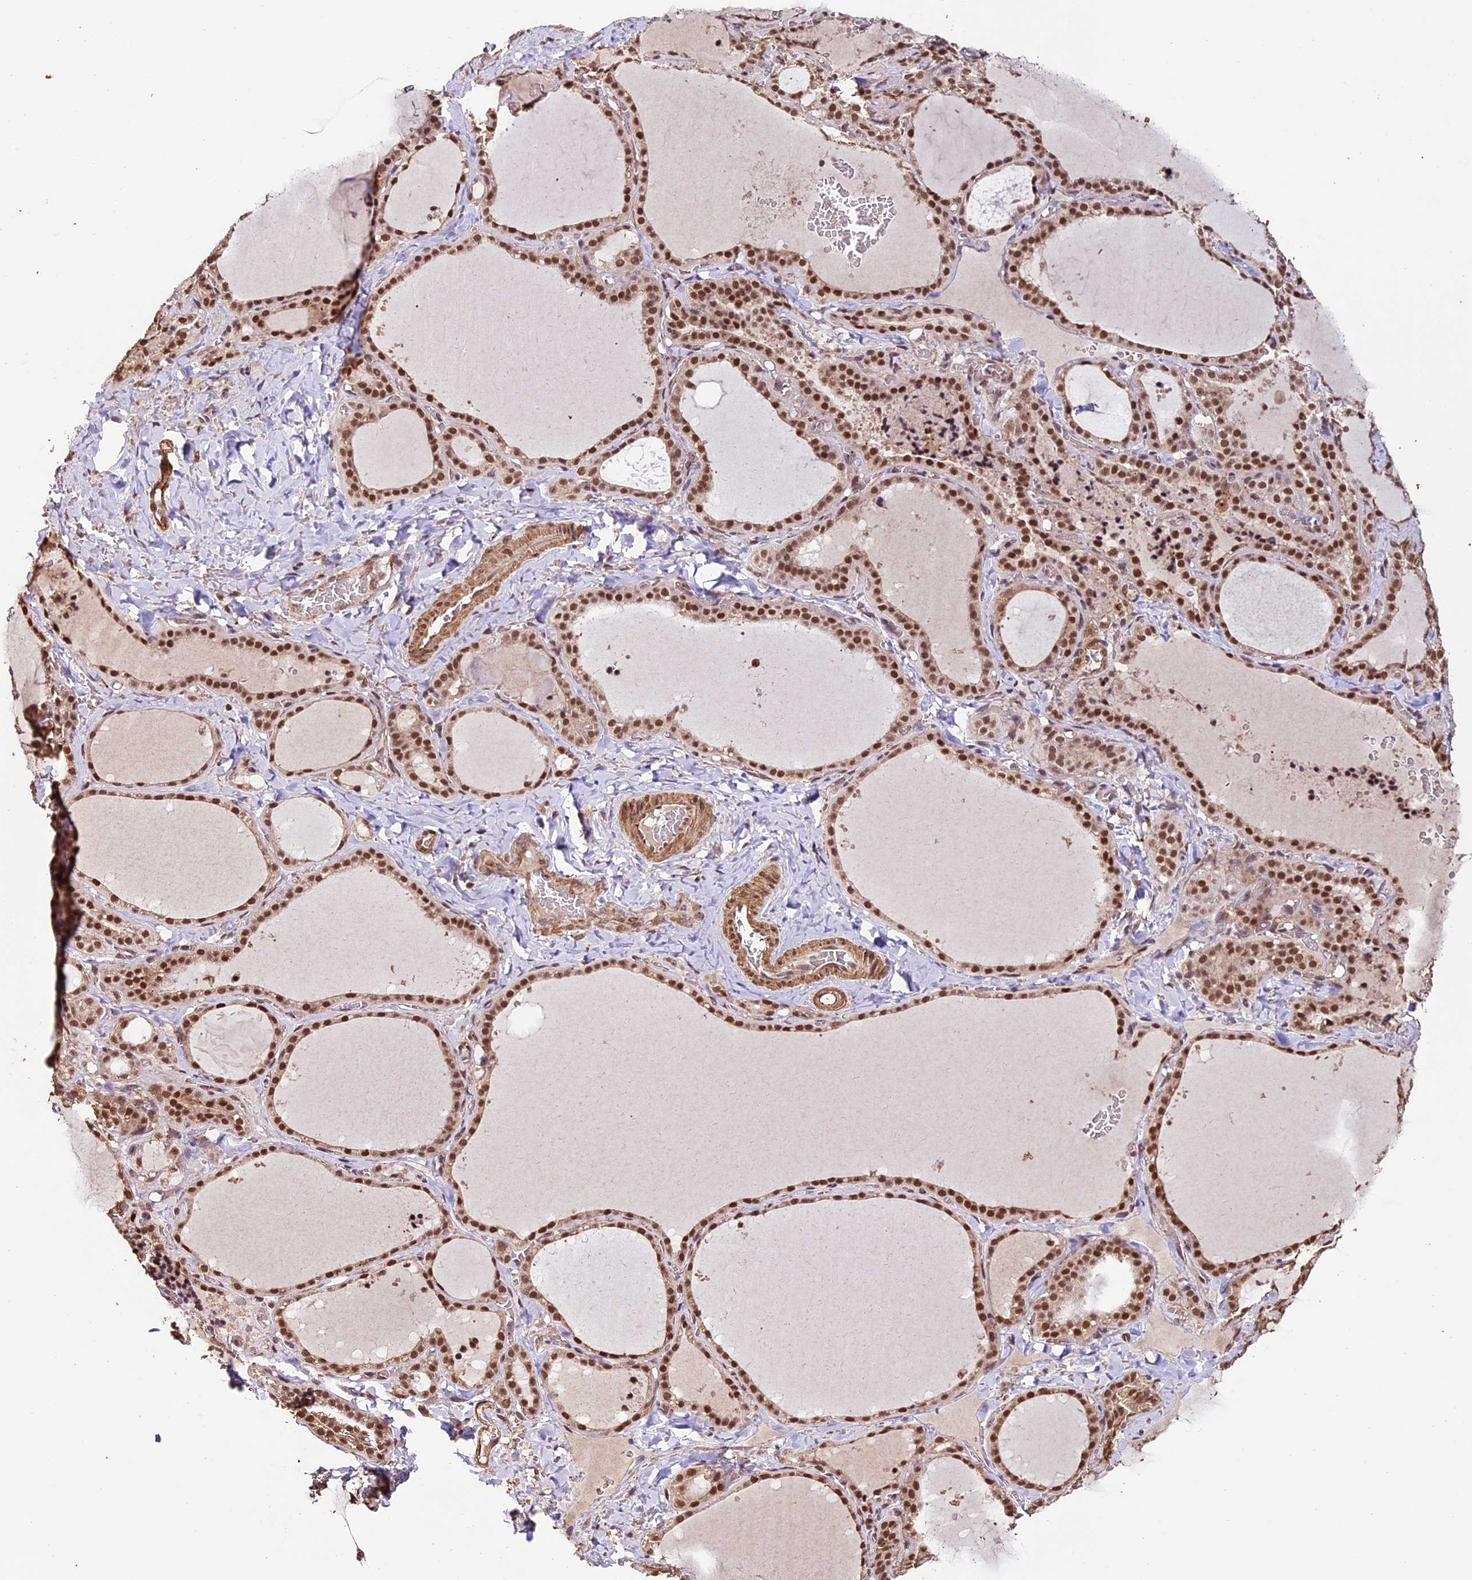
{"staining": {"intensity": "moderate", "quantity": ">75%", "location": "cytoplasmic/membranous,nuclear"}, "tissue": "thyroid gland", "cell_type": "Glandular cells", "image_type": "normal", "snomed": [{"axis": "morphology", "description": "Normal tissue, NOS"}, {"axis": "topography", "description": "Thyroid gland"}], "caption": "Unremarkable thyroid gland reveals moderate cytoplasmic/membranous,nuclear positivity in approximately >75% of glandular cells (brown staining indicates protein expression, while blue staining denotes nuclei)..", "gene": "CABIN1", "patient": {"sex": "female", "age": 22}}